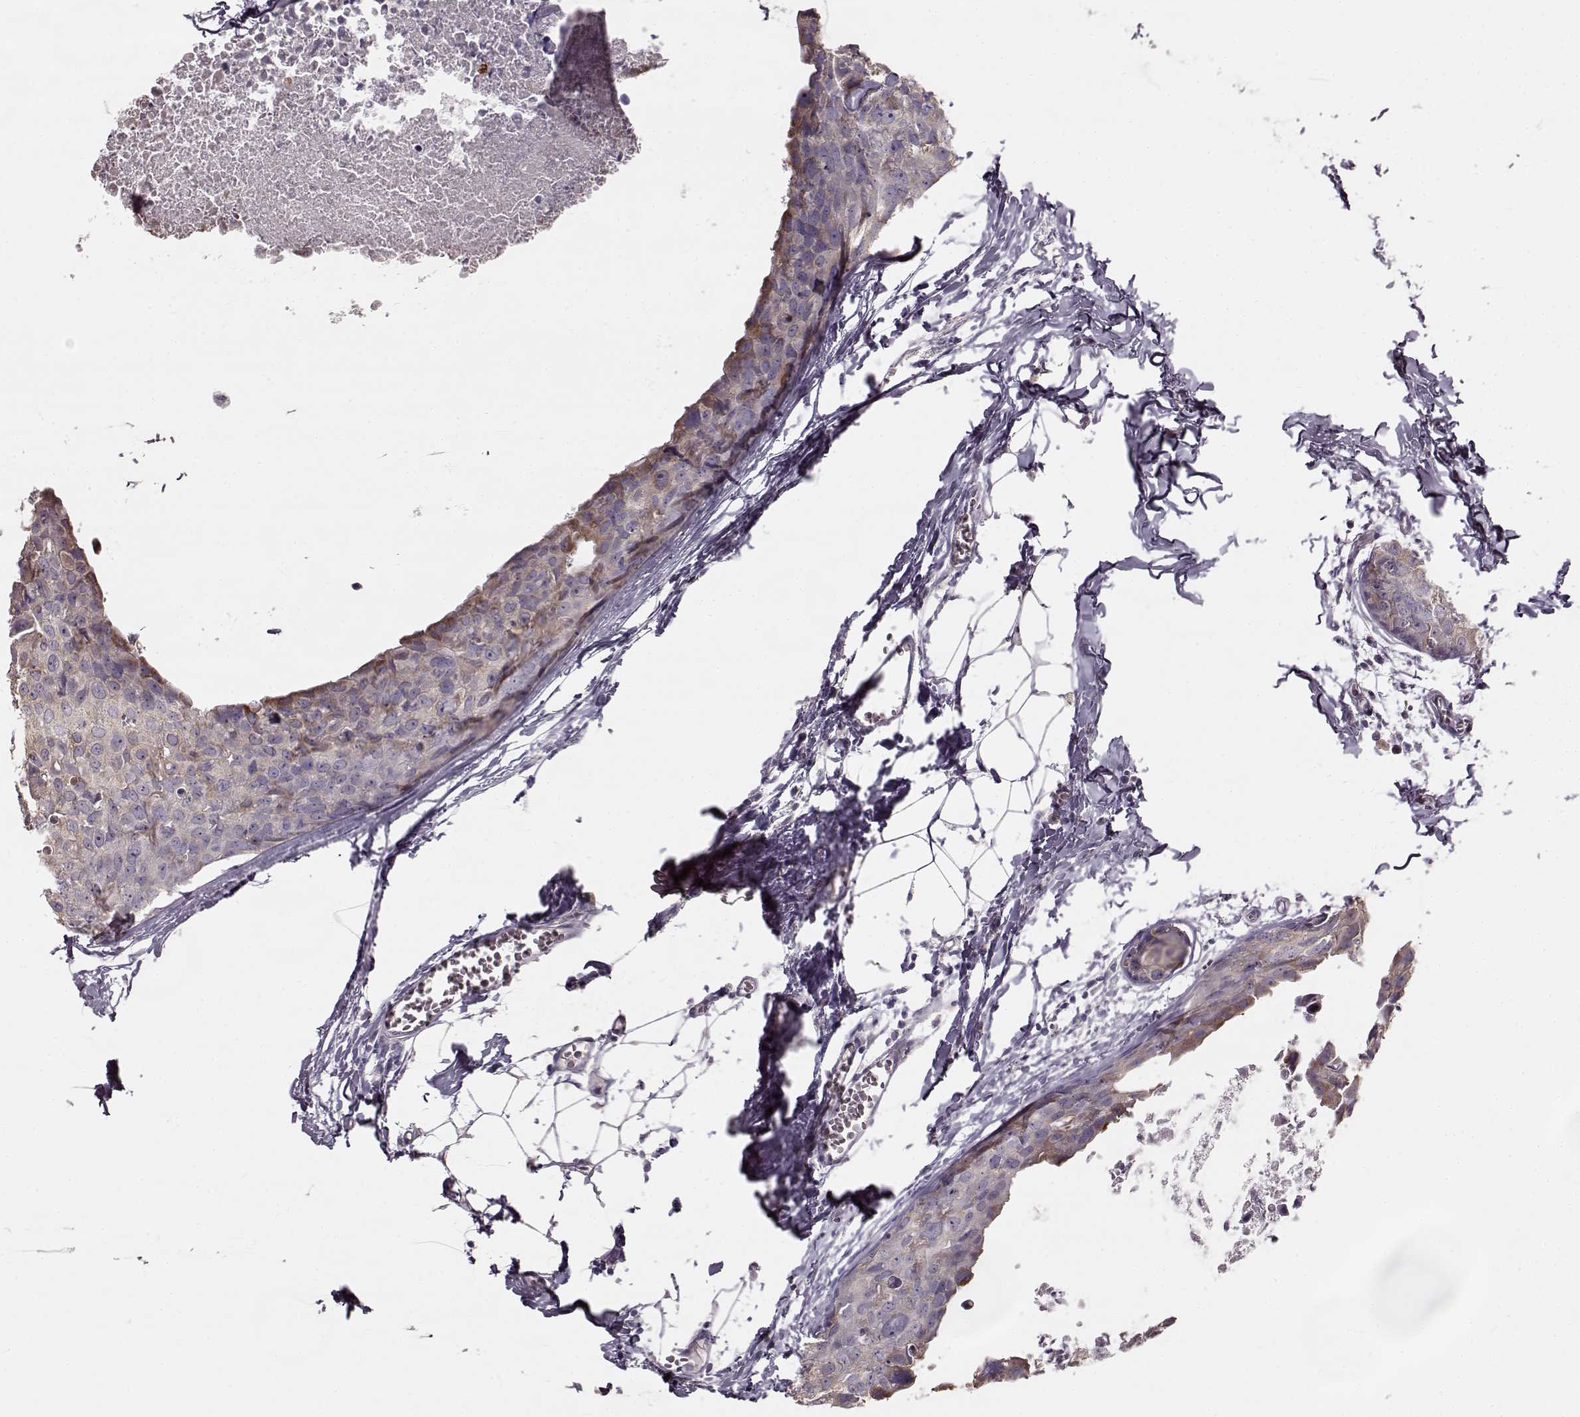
{"staining": {"intensity": "negative", "quantity": "none", "location": "none"}, "tissue": "breast cancer", "cell_type": "Tumor cells", "image_type": "cancer", "snomed": [{"axis": "morphology", "description": "Duct carcinoma"}, {"axis": "topography", "description": "Breast"}], "caption": "Tumor cells show no significant positivity in infiltrating ductal carcinoma (breast).", "gene": "MAP6D1", "patient": {"sex": "female", "age": 38}}